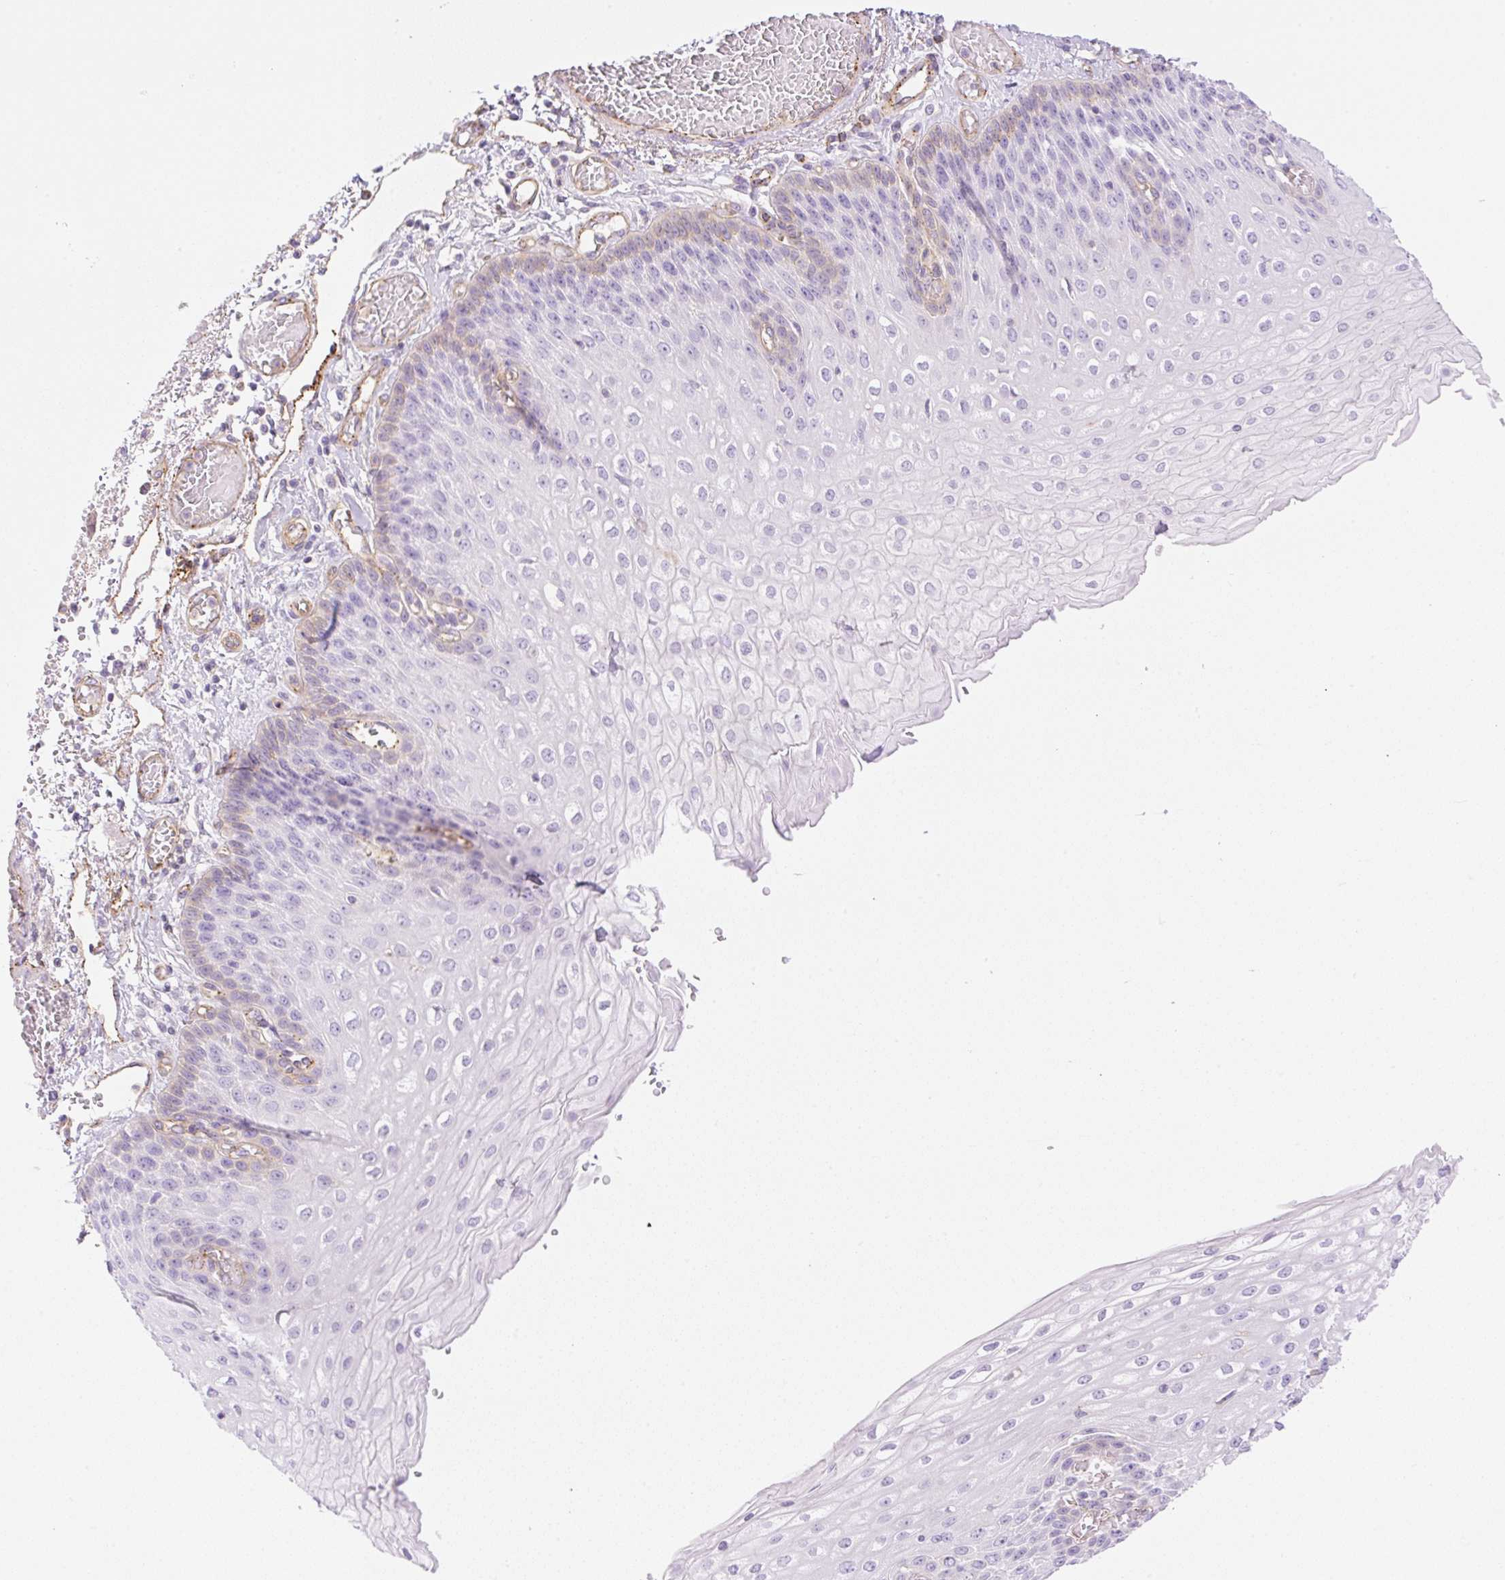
{"staining": {"intensity": "weak", "quantity": "<25%", "location": "cytoplasmic/membranous"}, "tissue": "esophagus", "cell_type": "Squamous epithelial cells", "image_type": "normal", "snomed": [{"axis": "morphology", "description": "Normal tissue, NOS"}, {"axis": "morphology", "description": "Adenocarcinoma, NOS"}, {"axis": "topography", "description": "Esophagus"}], "caption": "An IHC micrograph of normal esophagus is shown. There is no staining in squamous epithelial cells of esophagus. Brightfield microscopy of immunohistochemistry (IHC) stained with DAB (brown) and hematoxylin (blue), captured at high magnification.", "gene": "EHD1", "patient": {"sex": "male", "age": 81}}